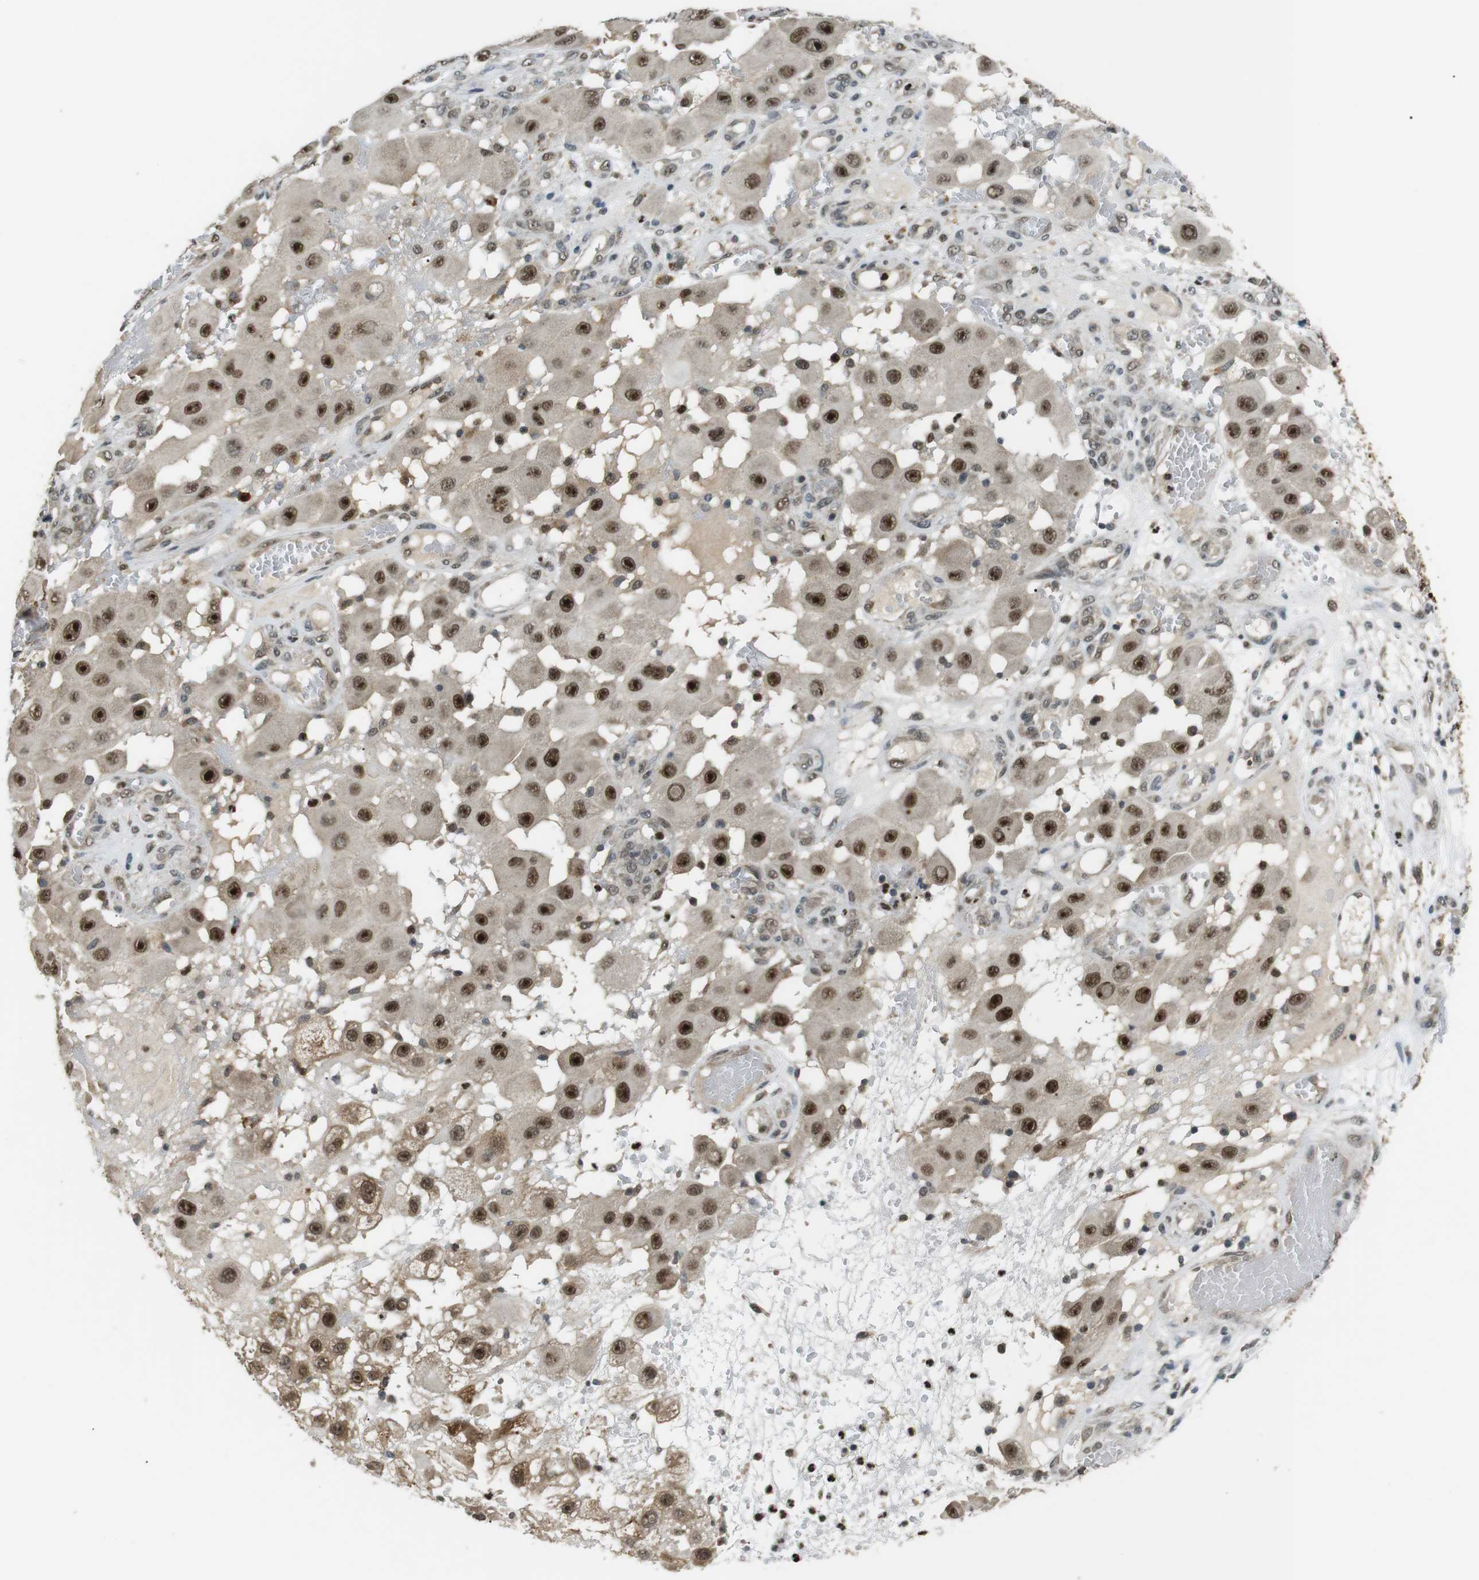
{"staining": {"intensity": "strong", "quantity": ">75%", "location": "nuclear"}, "tissue": "melanoma", "cell_type": "Tumor cells", "image_type": "cancer", "snomed": [{"axis": "morphology", "description": "Malignant melanoma, NOS"}, {"axis": "topography", "description": "Skin"}], "caption": "Protein analysis of malignant melanoma tissue reveals strong nuclear positivity in about >75% of tumor cells. The protein of interest is shown in brown color, while the nuclei are stained blue.", "gene": "ORAI3", "patient": {"sex": "female", "age": 81}}